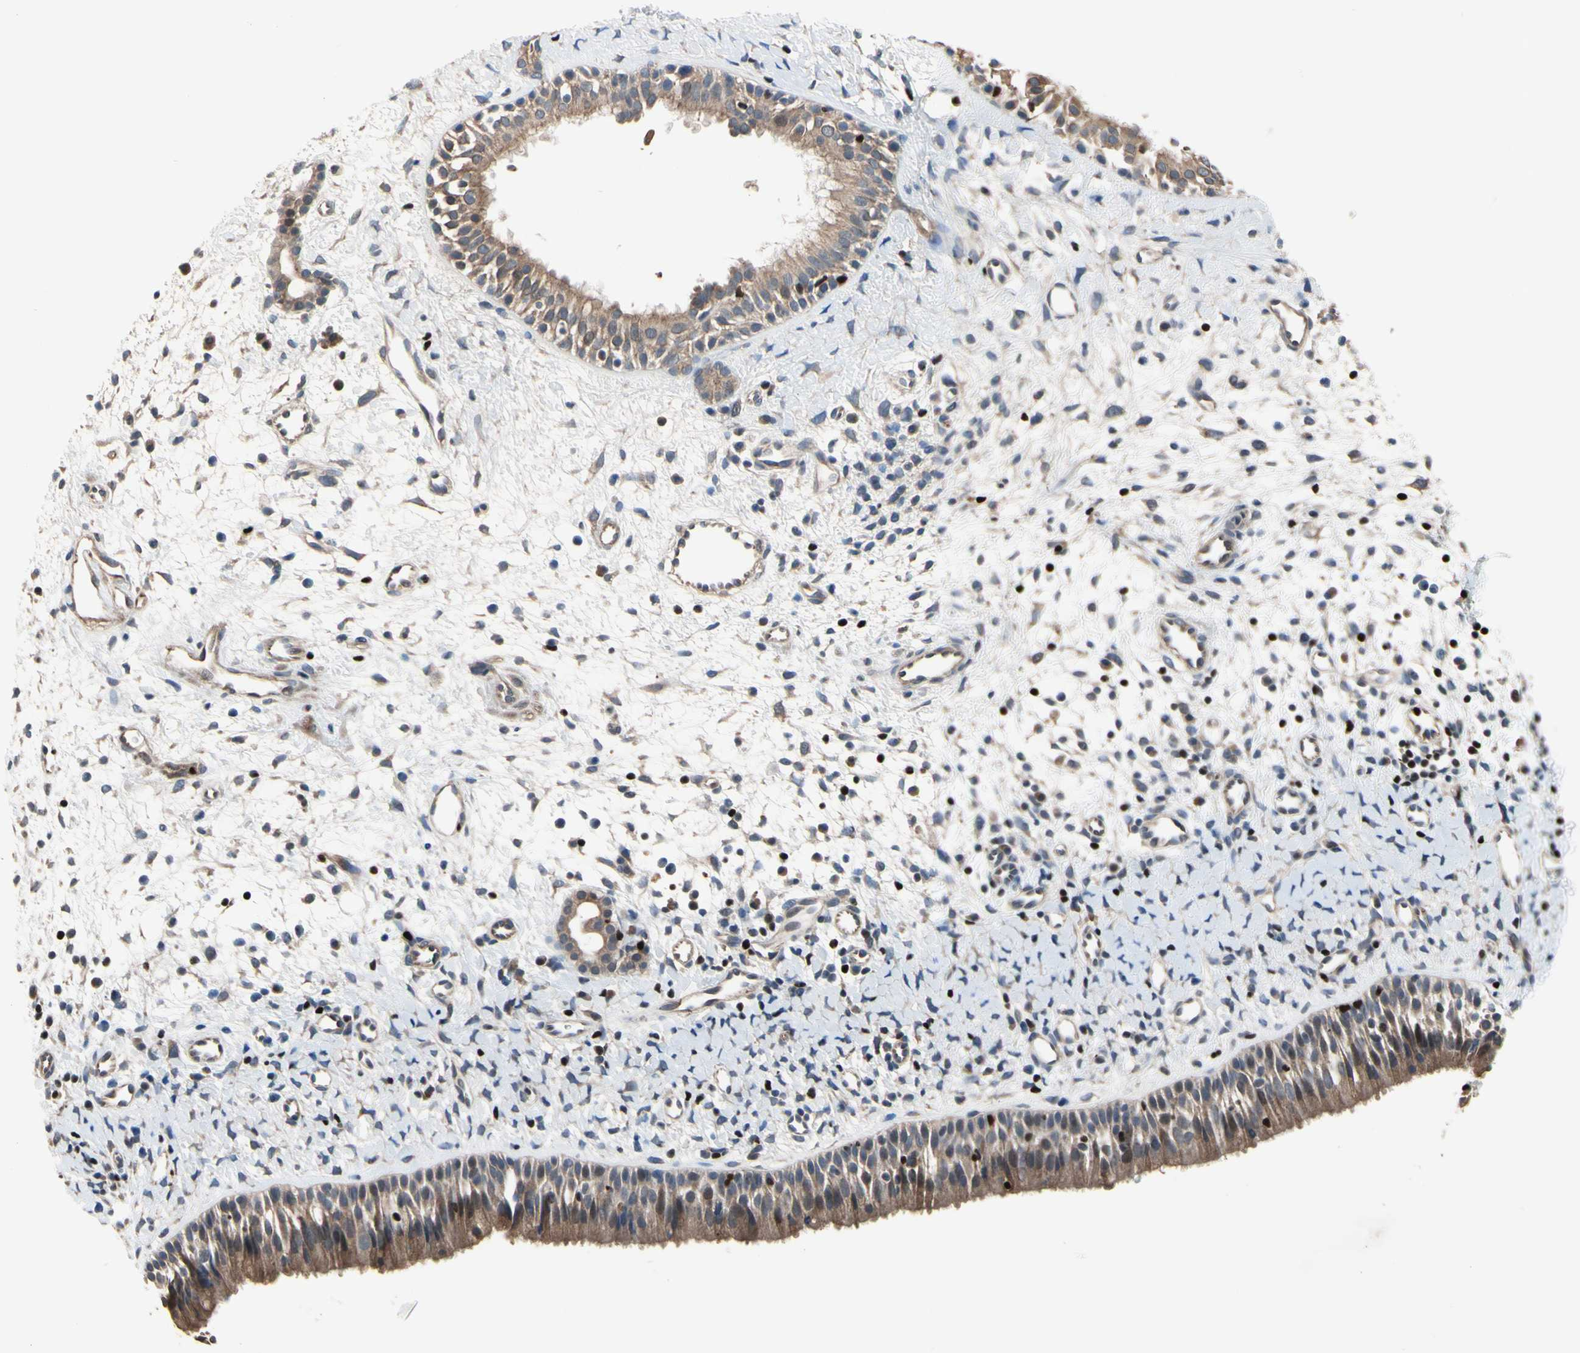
{"staining": {"intensity": "moderate", "quantity": ">75%", "location": "cytoplasmic/membranous,nuclear"}, "tissue": "nasopharynx", "cell_type": "Respiratory epithelial cells", "image_type": "normal", "snomed": [{"axis": "morphology", "description": "Normal tissue, NOS"}, {"axis": "topography", "description": "Nasopharynx"}], "caption": "Immunohistochemical staining of normal nasopharynx displays moderate cytoplasmic/membranous,nuclear protein positivity in about >75% of respiratory epithelial cells.", "gene": "TBX21", "patient": {"sex": "male", "age": 22}}